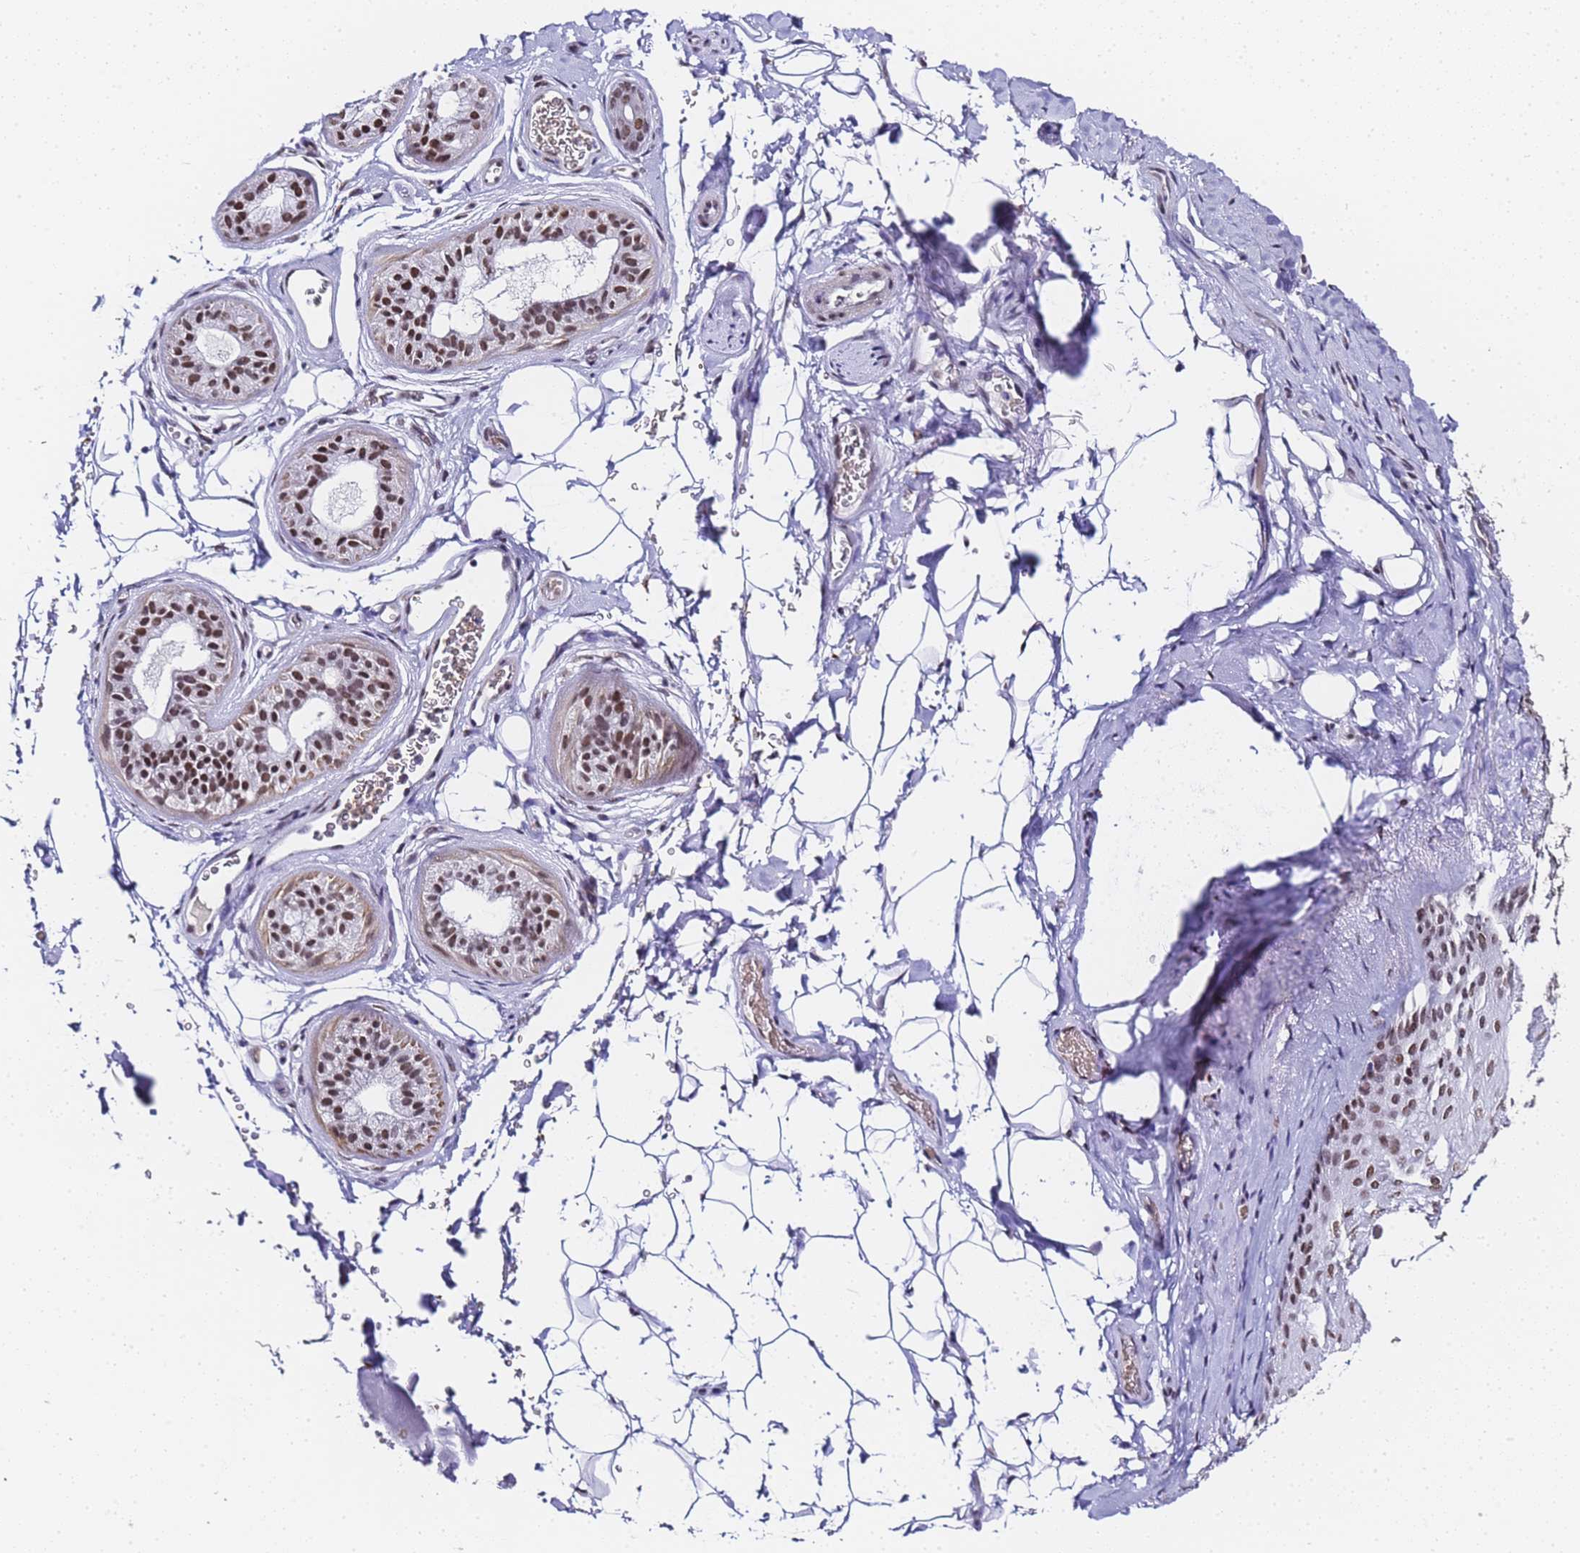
{"staining": {"intensity": "strong", "quantity": "25%-75%", "location": "nuclear"}, "tissue": "skin", "cell_type": "Epidermal cells", "image_type": "normal", "snomed": [{"axis": "morphology", "description": "Normal tissue, NOS"}, {"axis": "topography", "description": "Anal"}], "caption": "A high-resolution micrograph shows IHC staining of unremarkable skin, which displays strong nuclear expression in about 25%-75% of epidermal cells.", "gene": "POLR1A", "patient": {"sex": "male", "age": 44}}